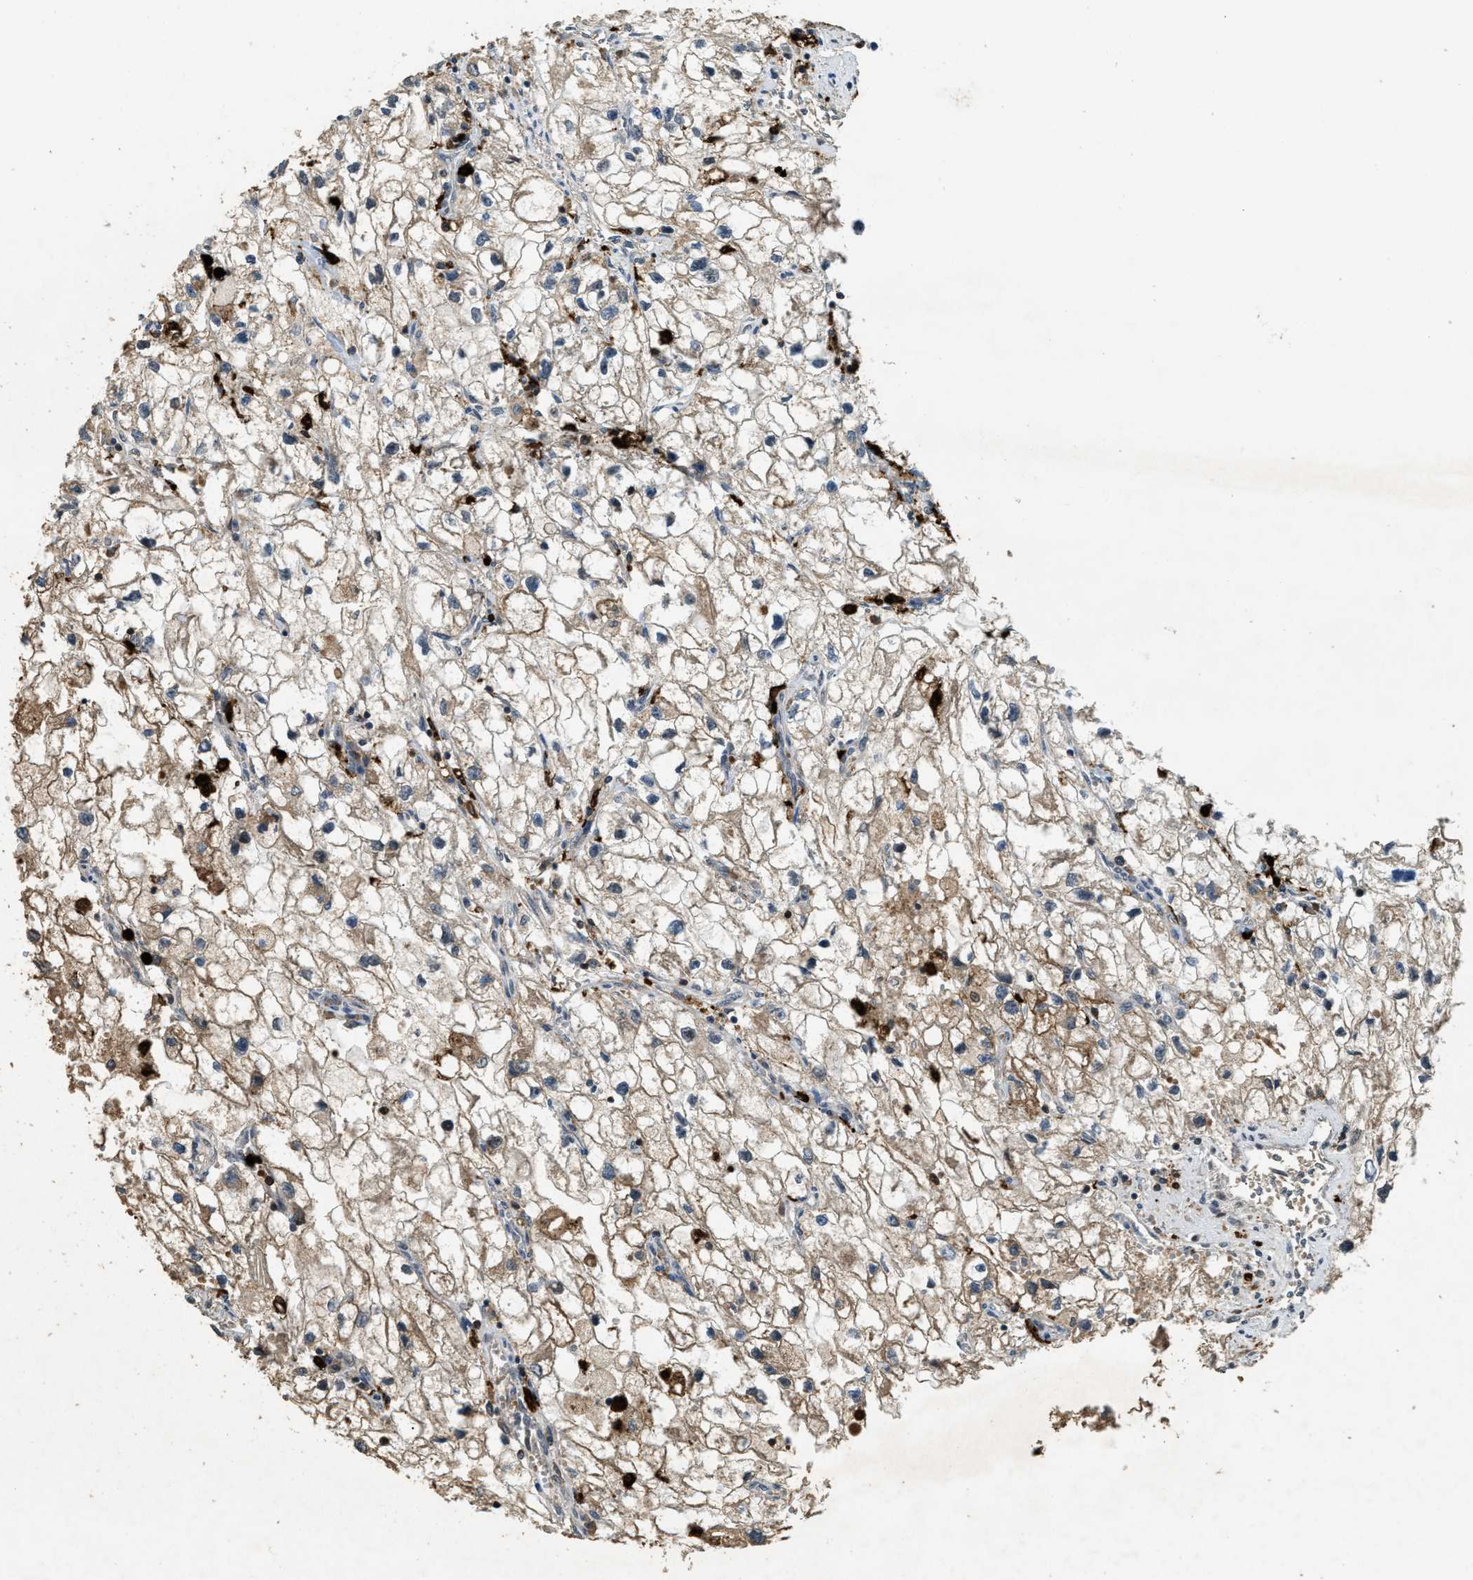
{"staining": {"intensity": "weak", "quantity": ">75%", "location": "cytoplasmic/membranous"}, "tissue": "renal cancer", "cell_type": "Tumor cells", "image_type": "cancer", "snomed": [{"axis": "morphology", "description": "Adenocarcinoma, NOS"}, {"axis": "topography", "description": "Kidney"}], "caption": "Renal adenocarcinoma stained for a protein (brown) exhibits weak cytoplasmic/membranous positive staining in approximately >75% of tumor cells.", "gene": "RNF141", "patient": {"sex": "female", "age": 70}}